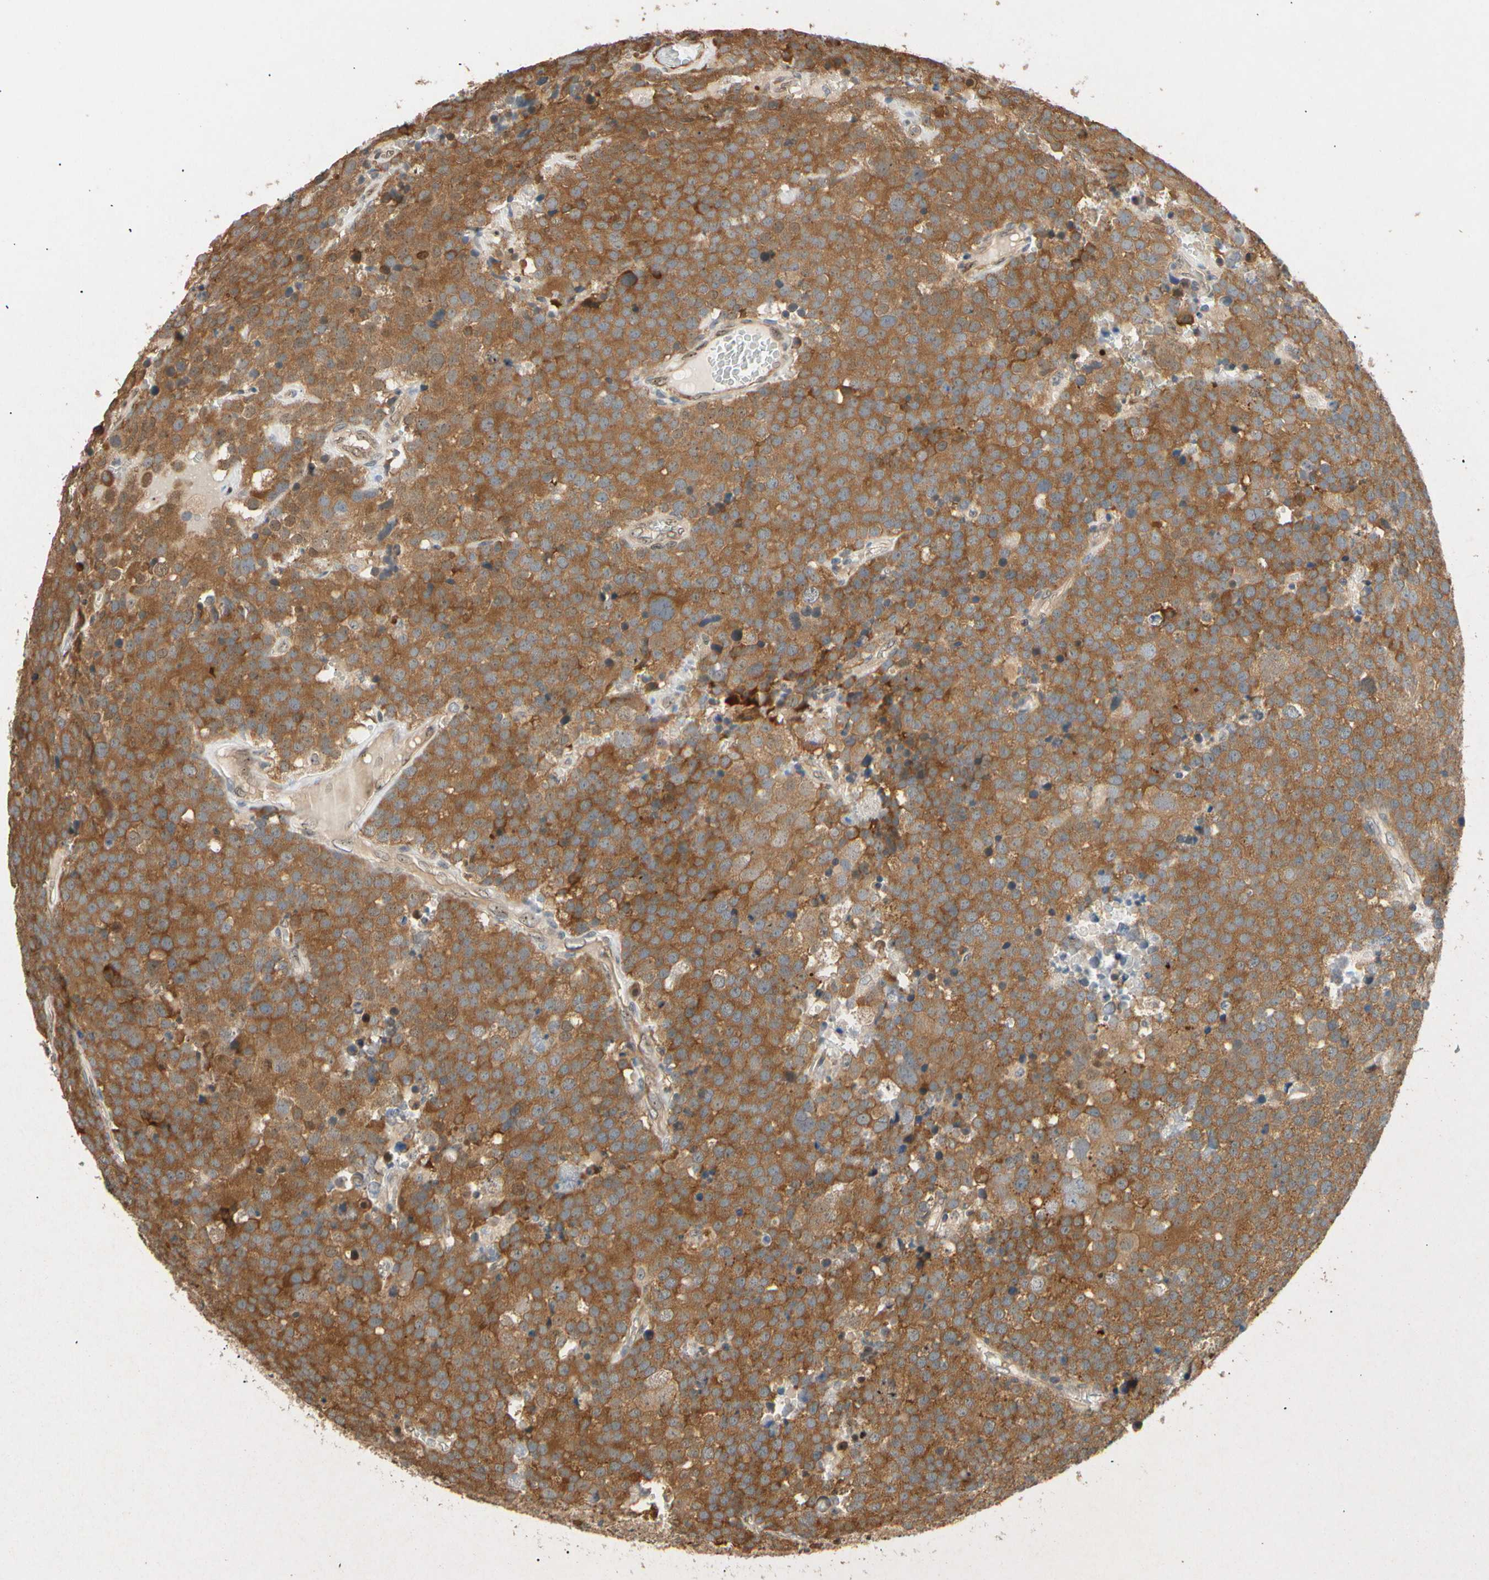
{"staining": {"intensity": "moderate", "quantity": ">75%", "location": "cytoplasmic/membranous"}, "tissue": "testis cancer", "cell_type": "Tumor cells", "image_type": "cancer", "snomed": [{"axis": "morphology", "description": "Seminoma, NOS"}, {"axis": "topography", "description": "Testis"}], "caption": "Testis seminoma stained for a protein (brown) reveals moderate cytoplasmic/membranous positive expression in approximately >75% of tumor cells.", "gene": "EIF1AX", "patient": {"sex": "male", "age": 71}}